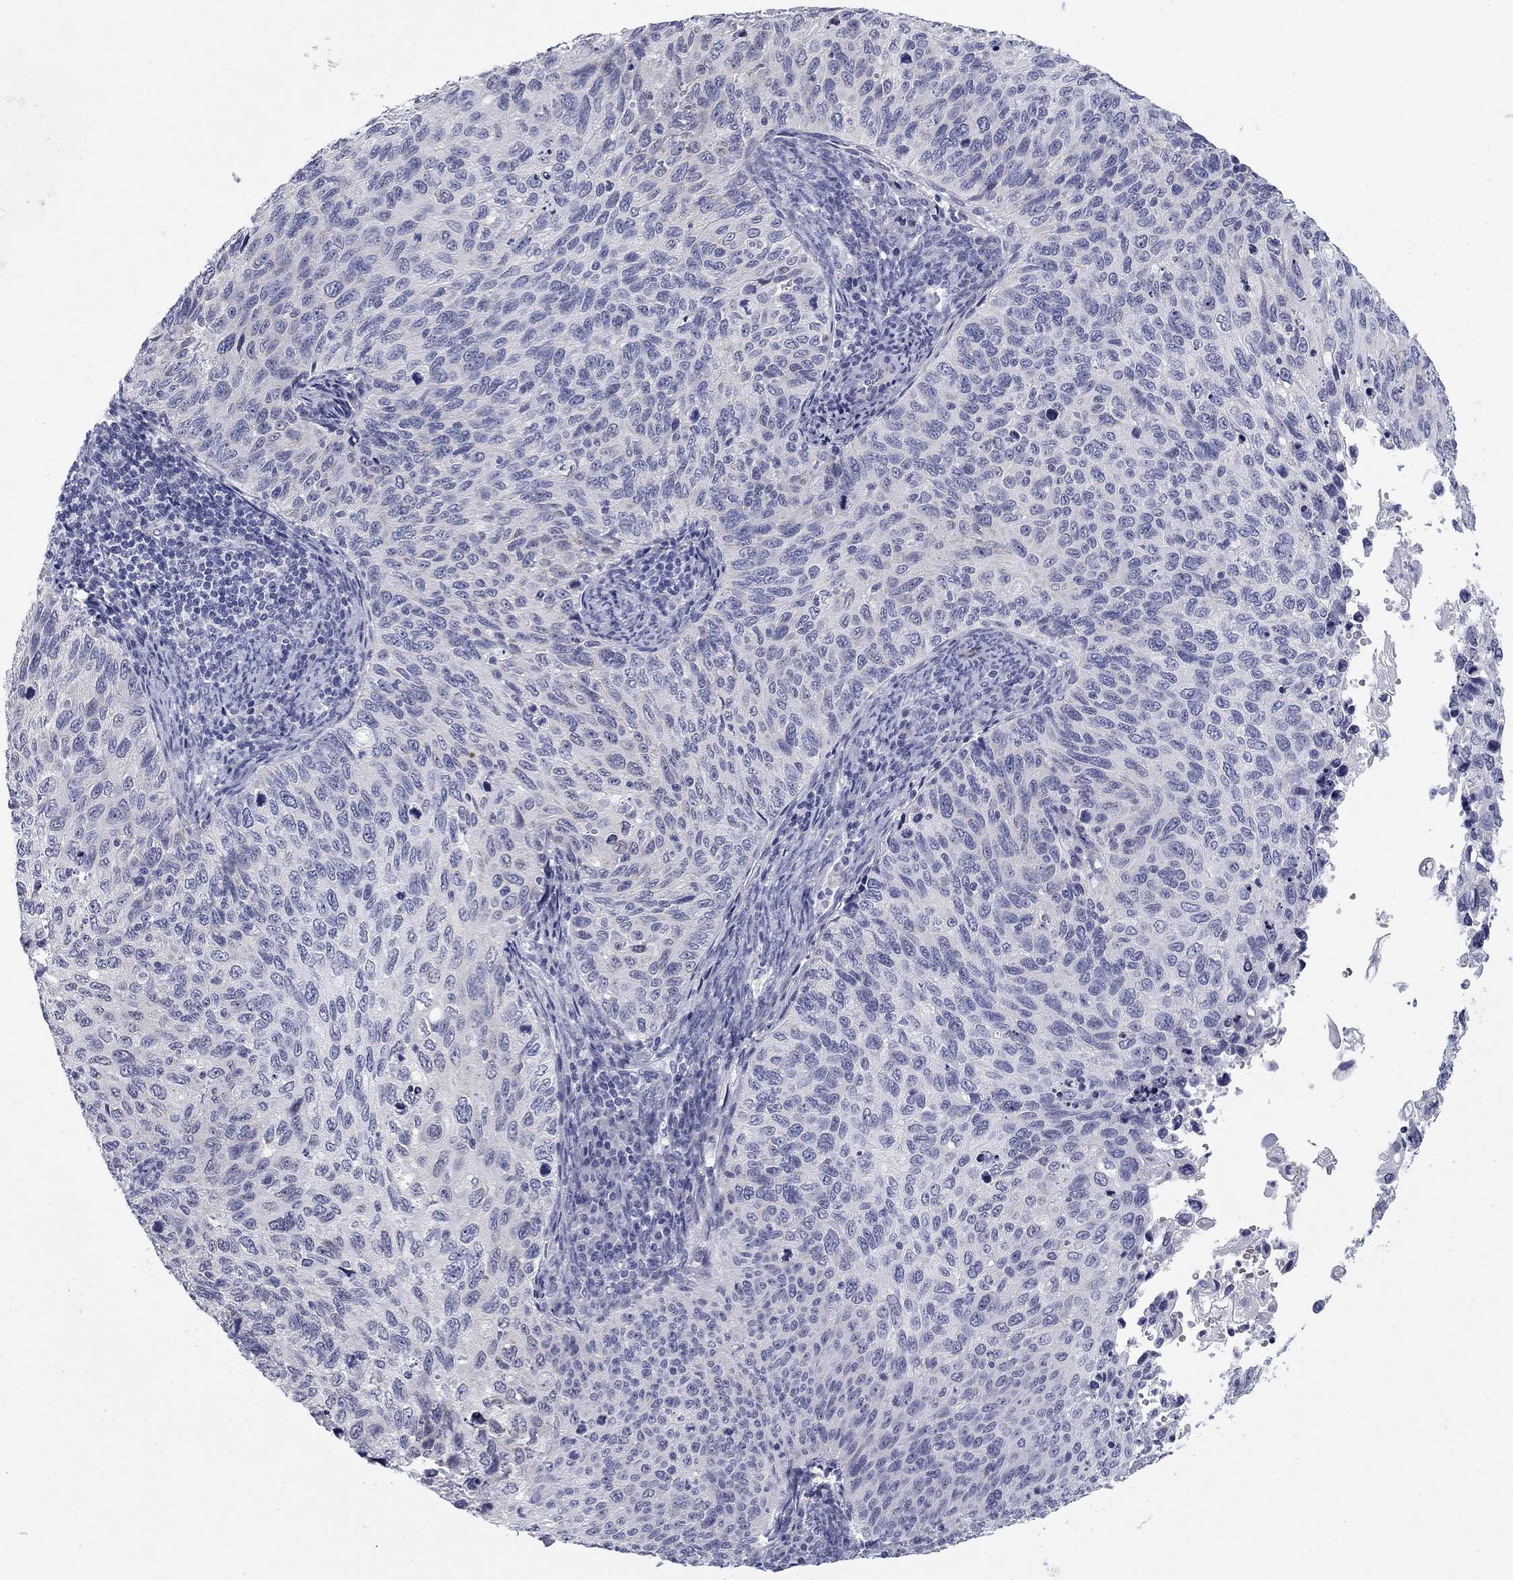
{"staining": {"intensity": "negative", "quantity": "none", "location": "none"}, "tissue": "cervical cancer", "cell_type": "Tumor cells", "image_type": "cancer", "snomed": [{"axis": "morphology", "description": "Squamous cell carcinoma, NOS"}, {"axis": "topography", "description": "Cervix"}], "caption": "Immunohistochemical staining of human squamous cell carcinoma (cervical) displays no significant expression in tumor cells.", "gene": "PRPH", "patient": {"sex": "female", "age": 70}}